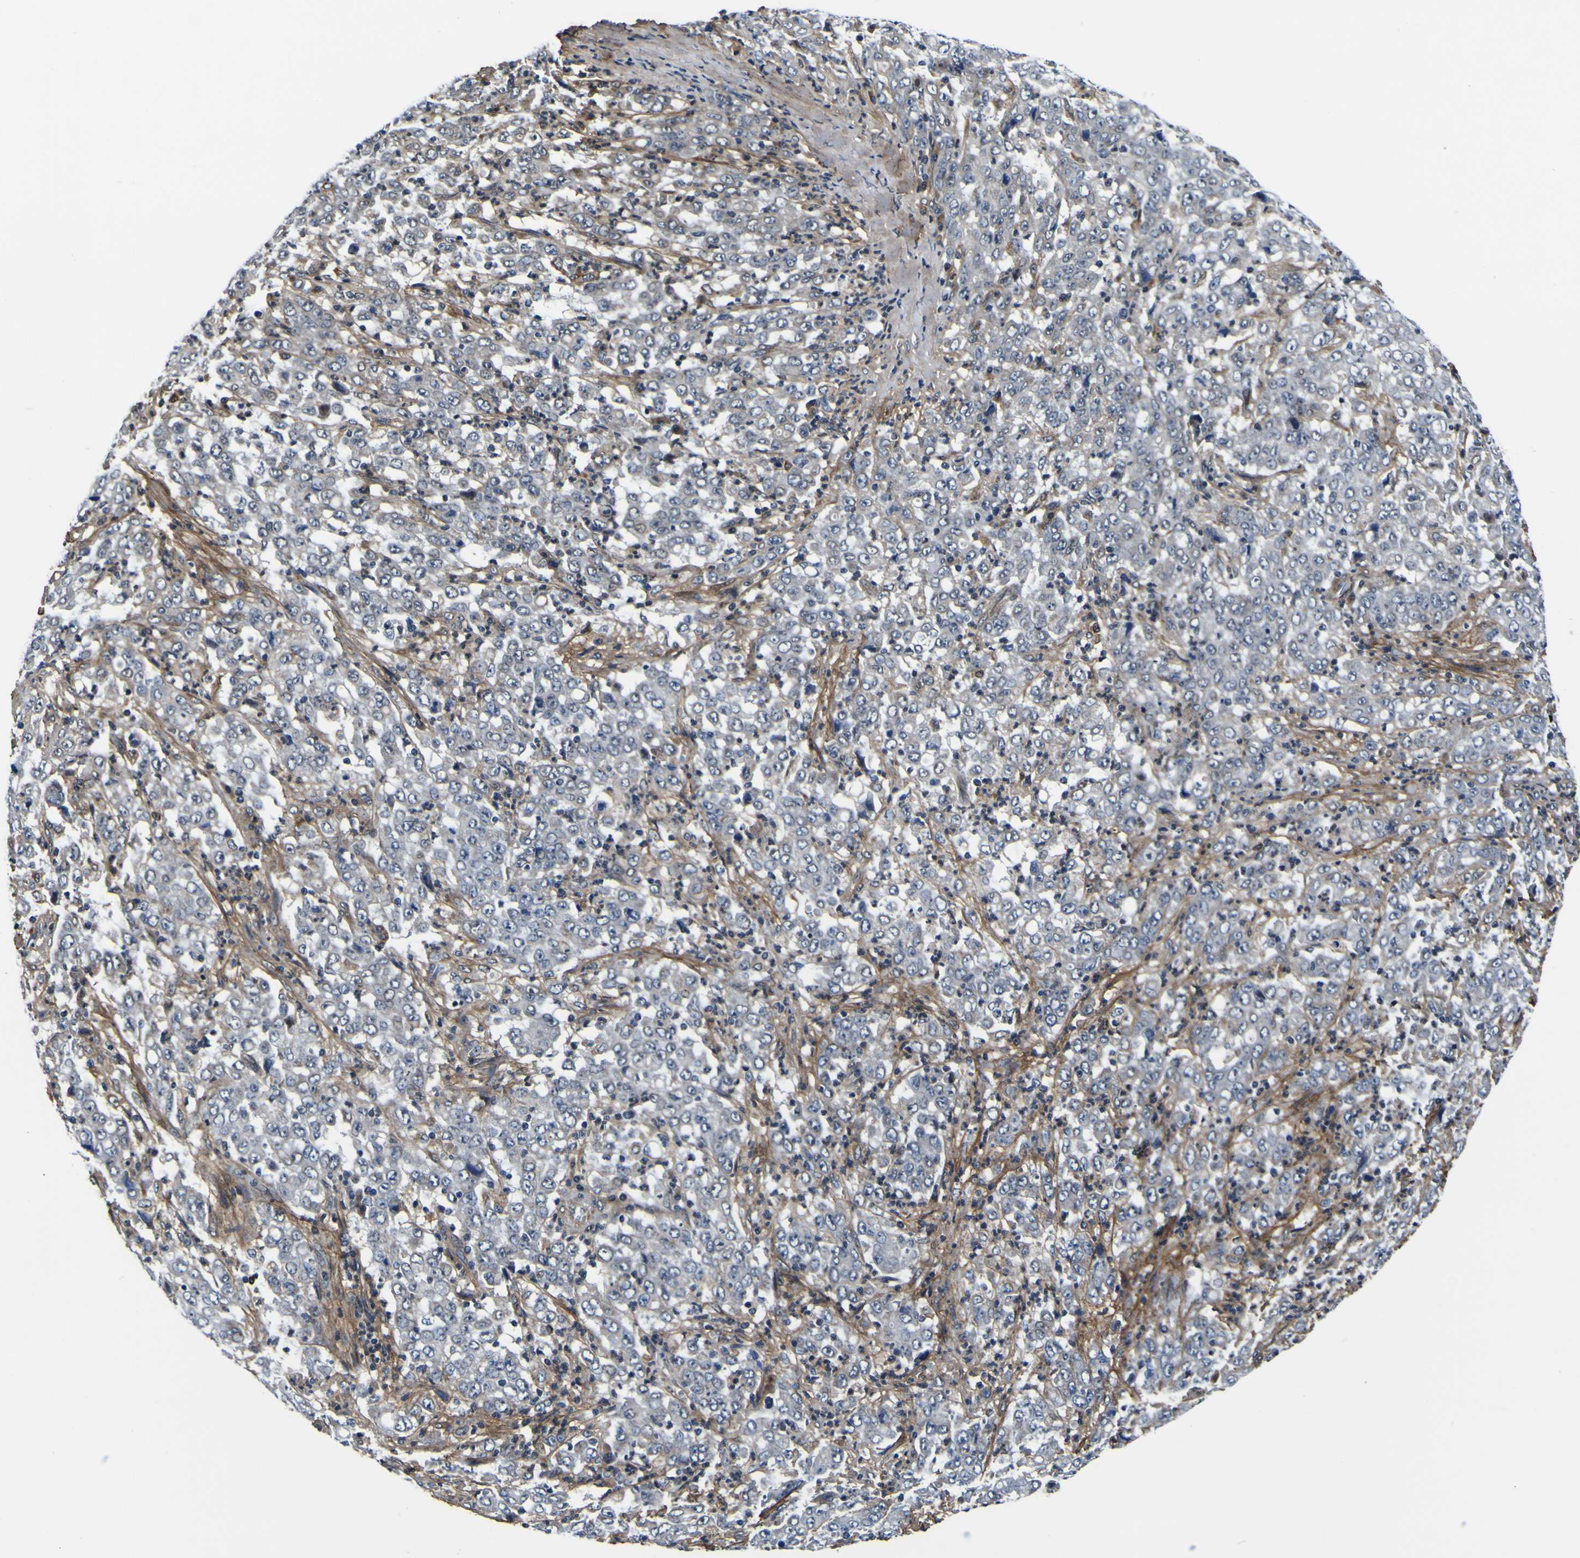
{"staining": {"intensity": "negative", "quantity": "none", "location": "none"}, "tissue": "stomach cancer", "cell_type": "Tumor cells", "image_type": "cancer", "snomed": [{"axis": "morphology", "description": "Adenocarcinoma, NOS"}, {"axis": "topography", "description": "Stomach, lower"}], "caption": "There is no significant expression in tumor cells of adenocarcinoma (stomach).", "gene": "POSTN", "patient": {"sex": "female", "age": 71}}